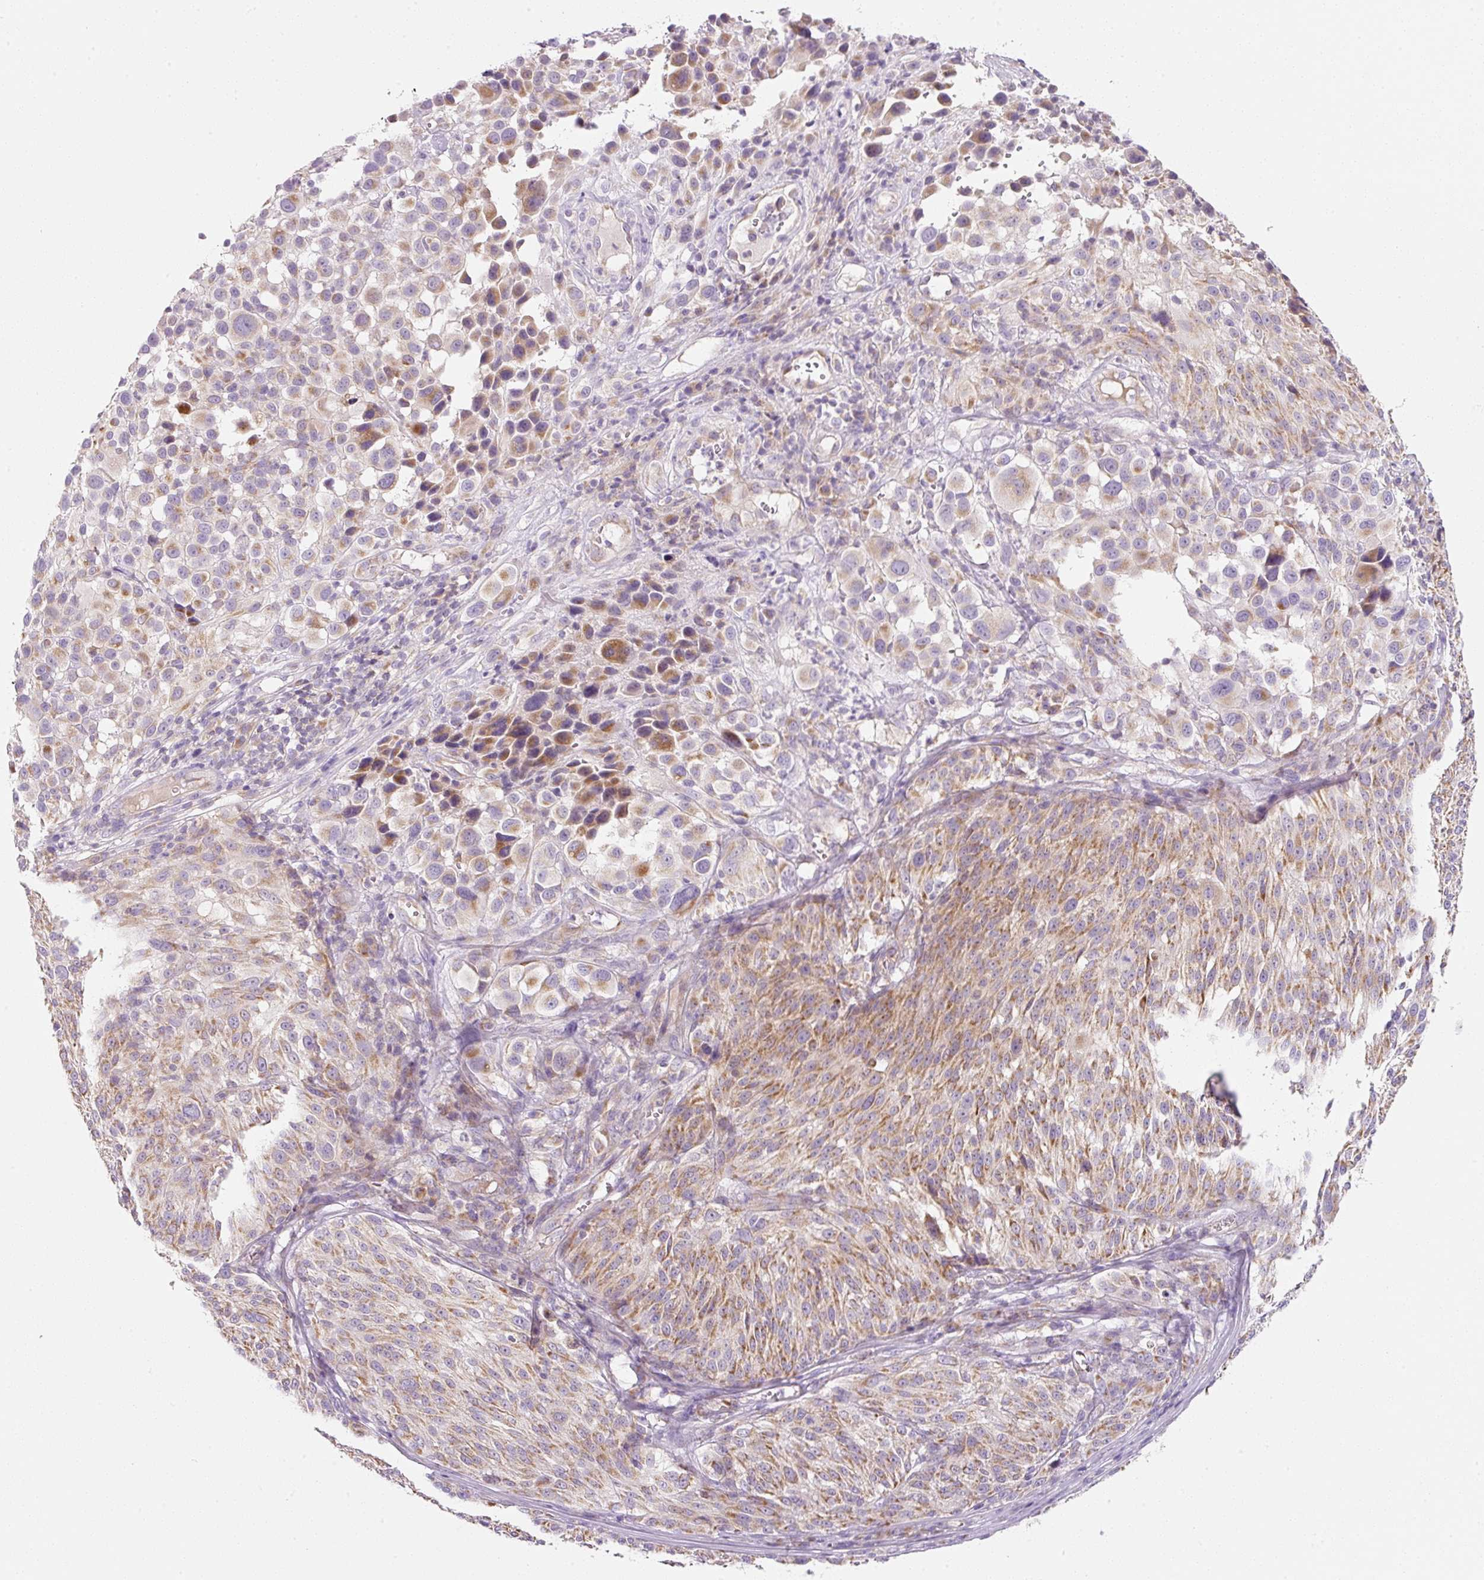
{"staining": {"intensity": "moderate", "quantity": ">75%", "location": "cytoplasmic/membranous"}, "tissue": "melanoma", "cell_type": "Tumor cells", "image_type": "cancer", "snomed": [{"axis": "morphology", "description": "Malignant melanoma, NOS"}, {"axis": "topography", "description": "Skin of trunk"}], "caption": "Protein positivity by immunohistochemistry displays moderate cytoplasmic/membranous staining in approximately >75% of tumor cells in malignant melanoma. (DAB = brown stain, brightfield microscopy at high magnification).", "gene": "NDUFA1", "patient": {"sex": "male", "age": 71}}